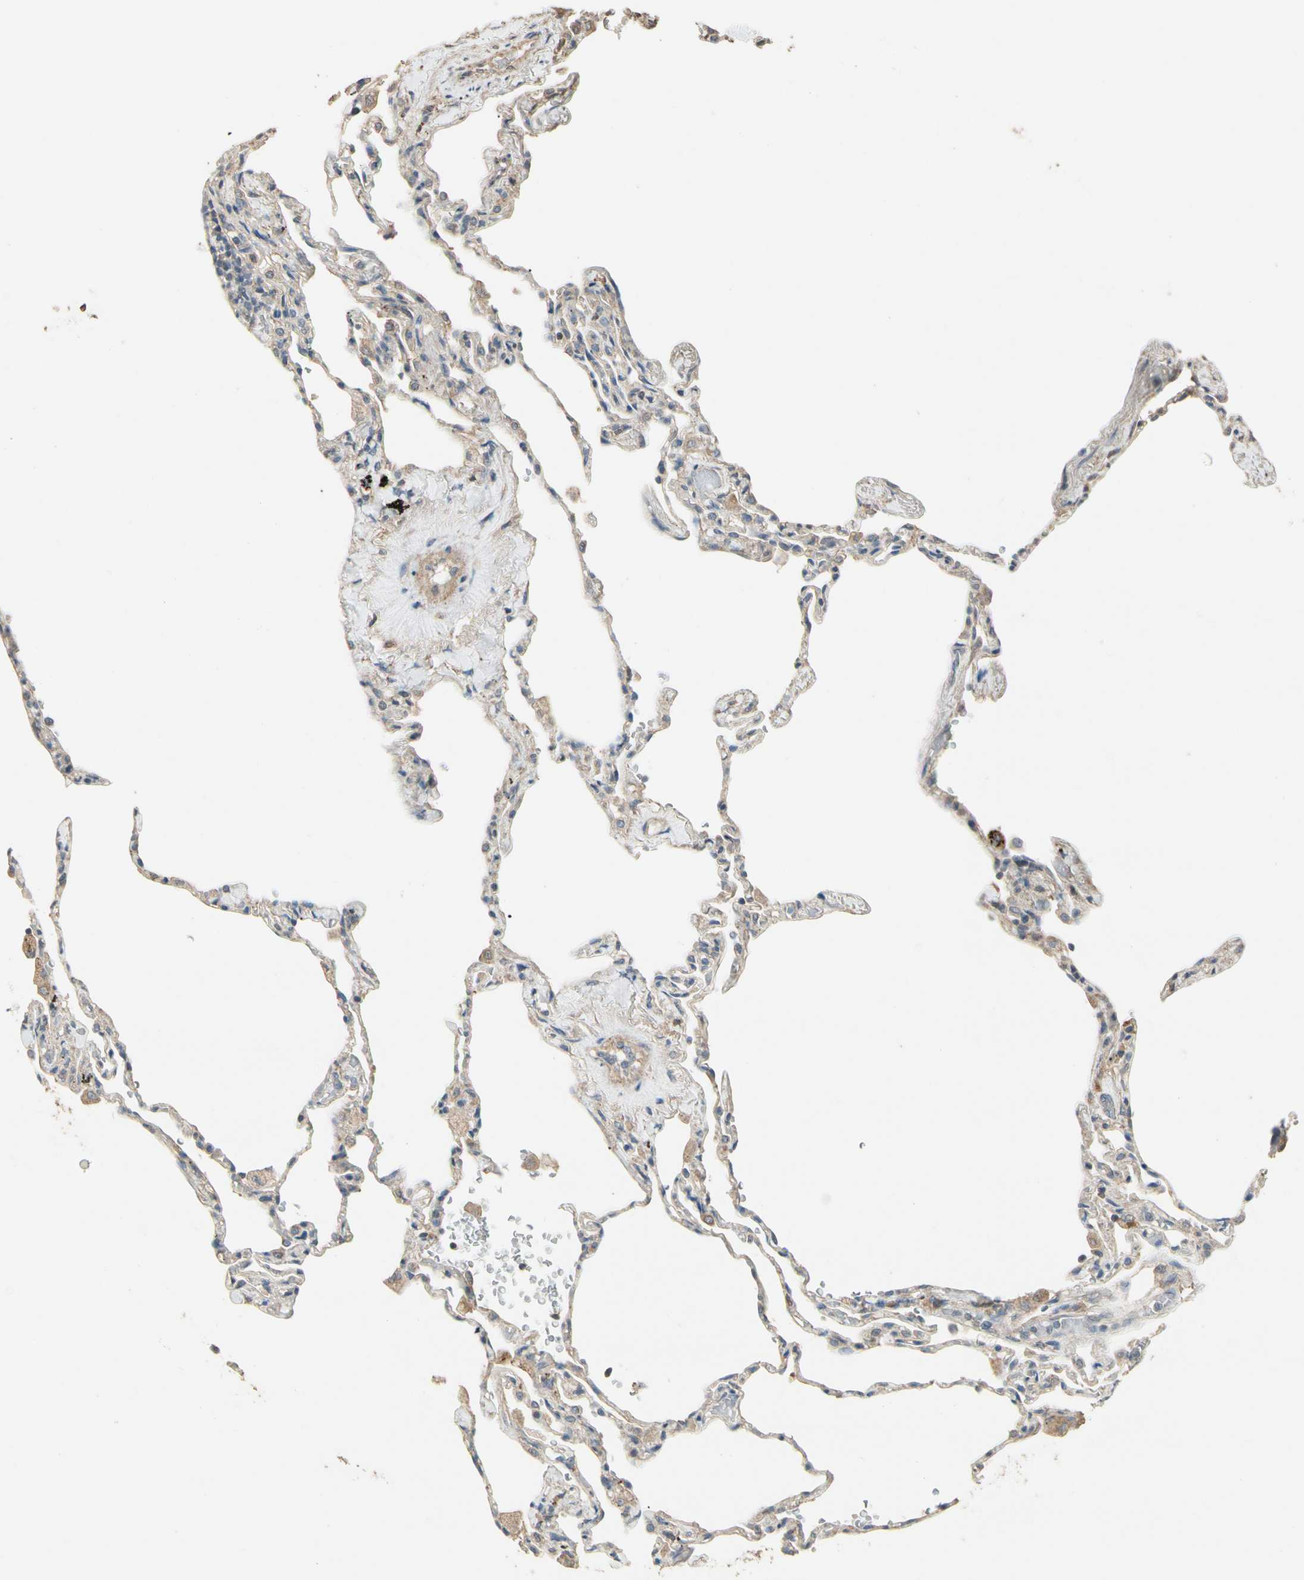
{"staining": {"intensity": "weak", "quantity": "25%-75%", "location": "cytoplasmic/membranous"}, "tissue": "lung", "cell_type": "Alveolar cells", "image_type": "normal", "snomed": [{"axis": "morphology", "description": "Normal tissue, NOS"}, {"axis": "topography", "description": "Lung"}], "caption": "IHC photomicrograph of unremarkable lung: lung stained using IHC reveals low levels of weak protein expression localized specifically in the cytoplasmic/membranous of alveolar cells, appearing as a cytoplasmic/membranous brown color.", "gene": "CDH6", "patient": {"sex": "male", "age": 59}}